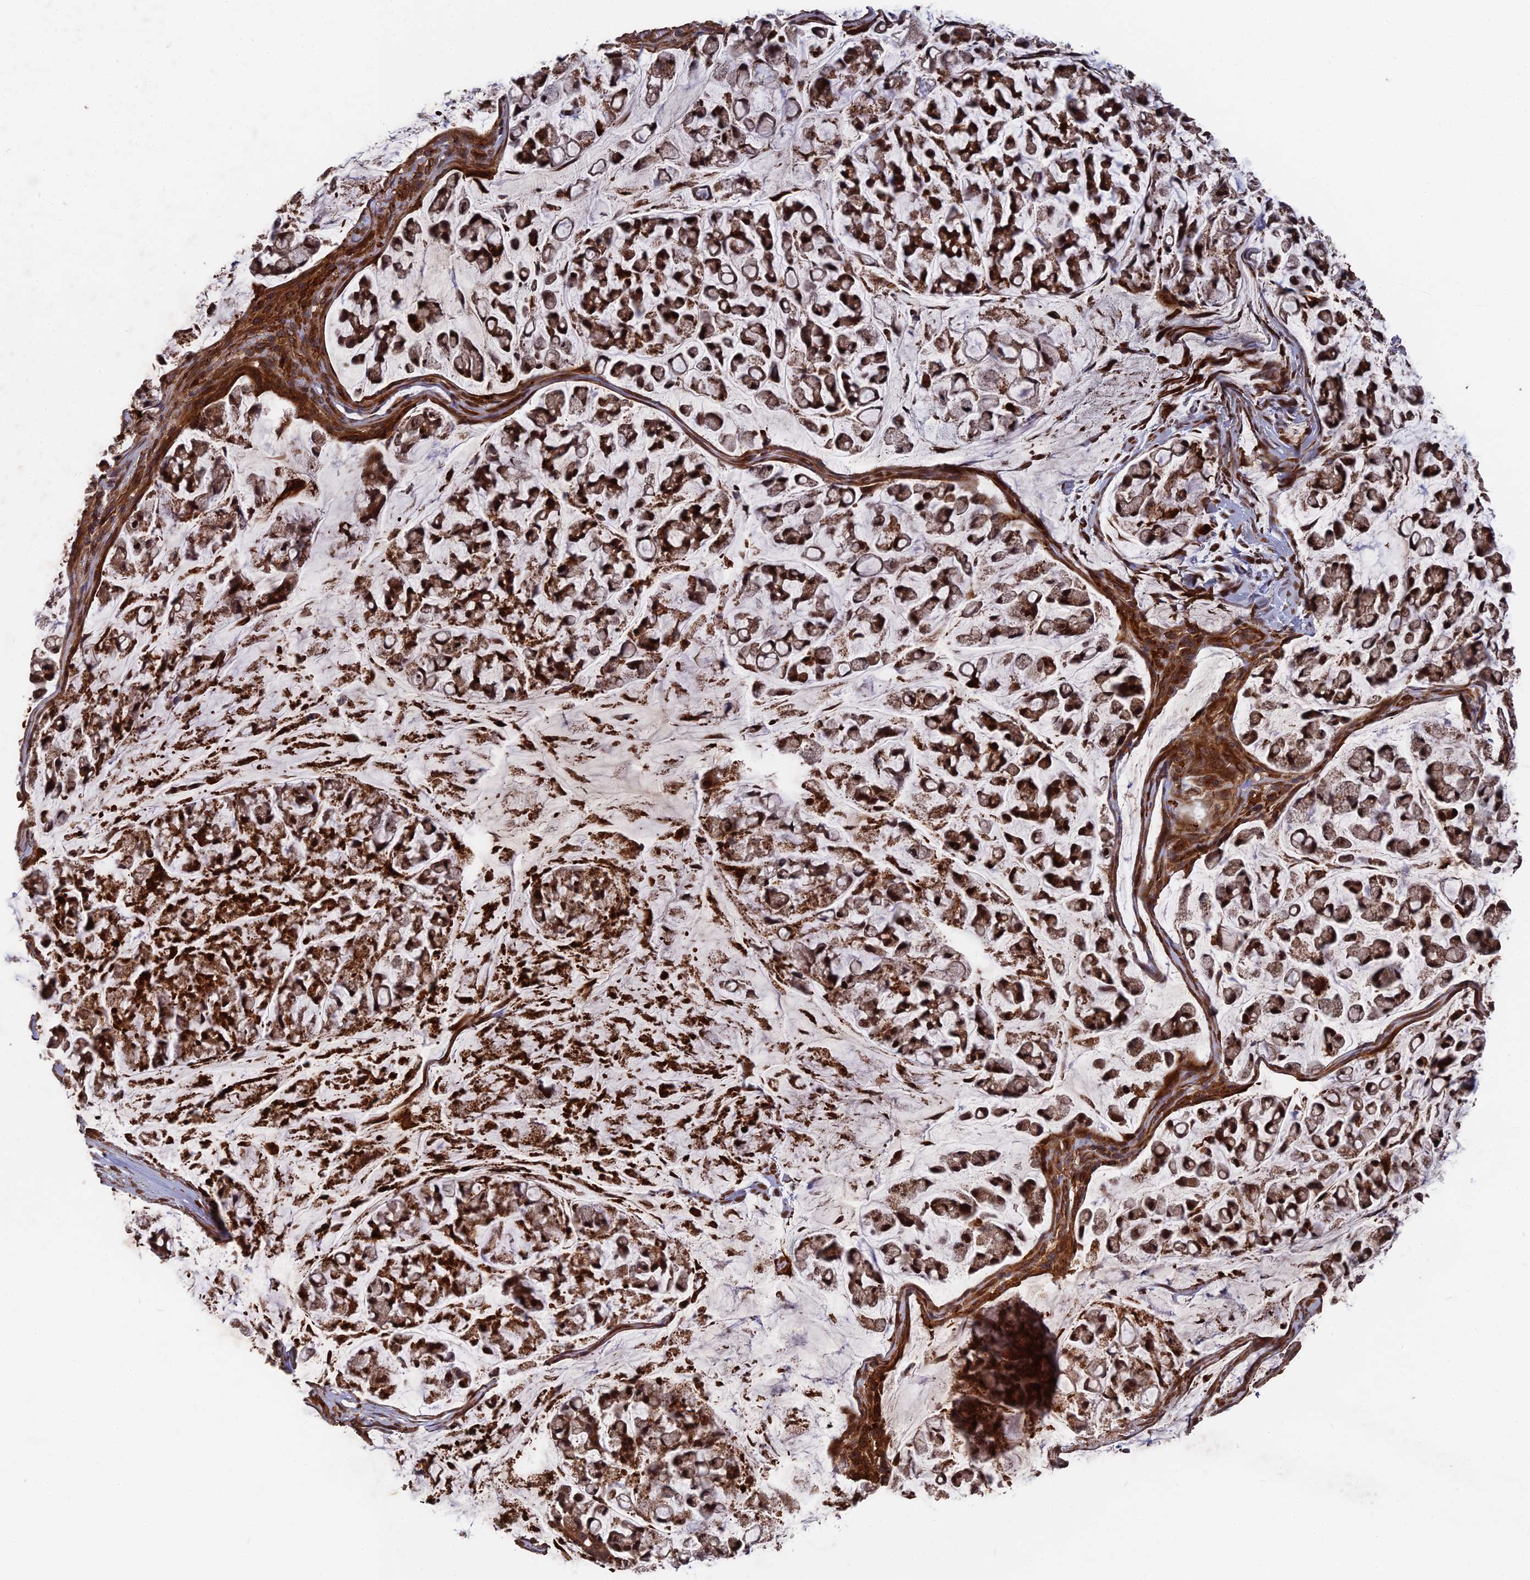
{"staining": {"intensity": "strong", "quantity": ">75%", "location": "cytoplasmic/membranous"}, "tissue": "stomach cancer", "cell_type": "Tumor cells", "image_type": "cancer", "snomed": [{"axis": "morphology", "description": "Adenocarcinoma, NOS"}, {"axis": "topography", "description": "Stomach, lower"}], "caption": "About >75% of tumor cells in stomach cancer demonstrate strong cytoplasmic/membranous protein staining as visualized by brown immunohistochemical staining.", "gene": "DEF8", "patient": {"sex": "male", "age": 67}}